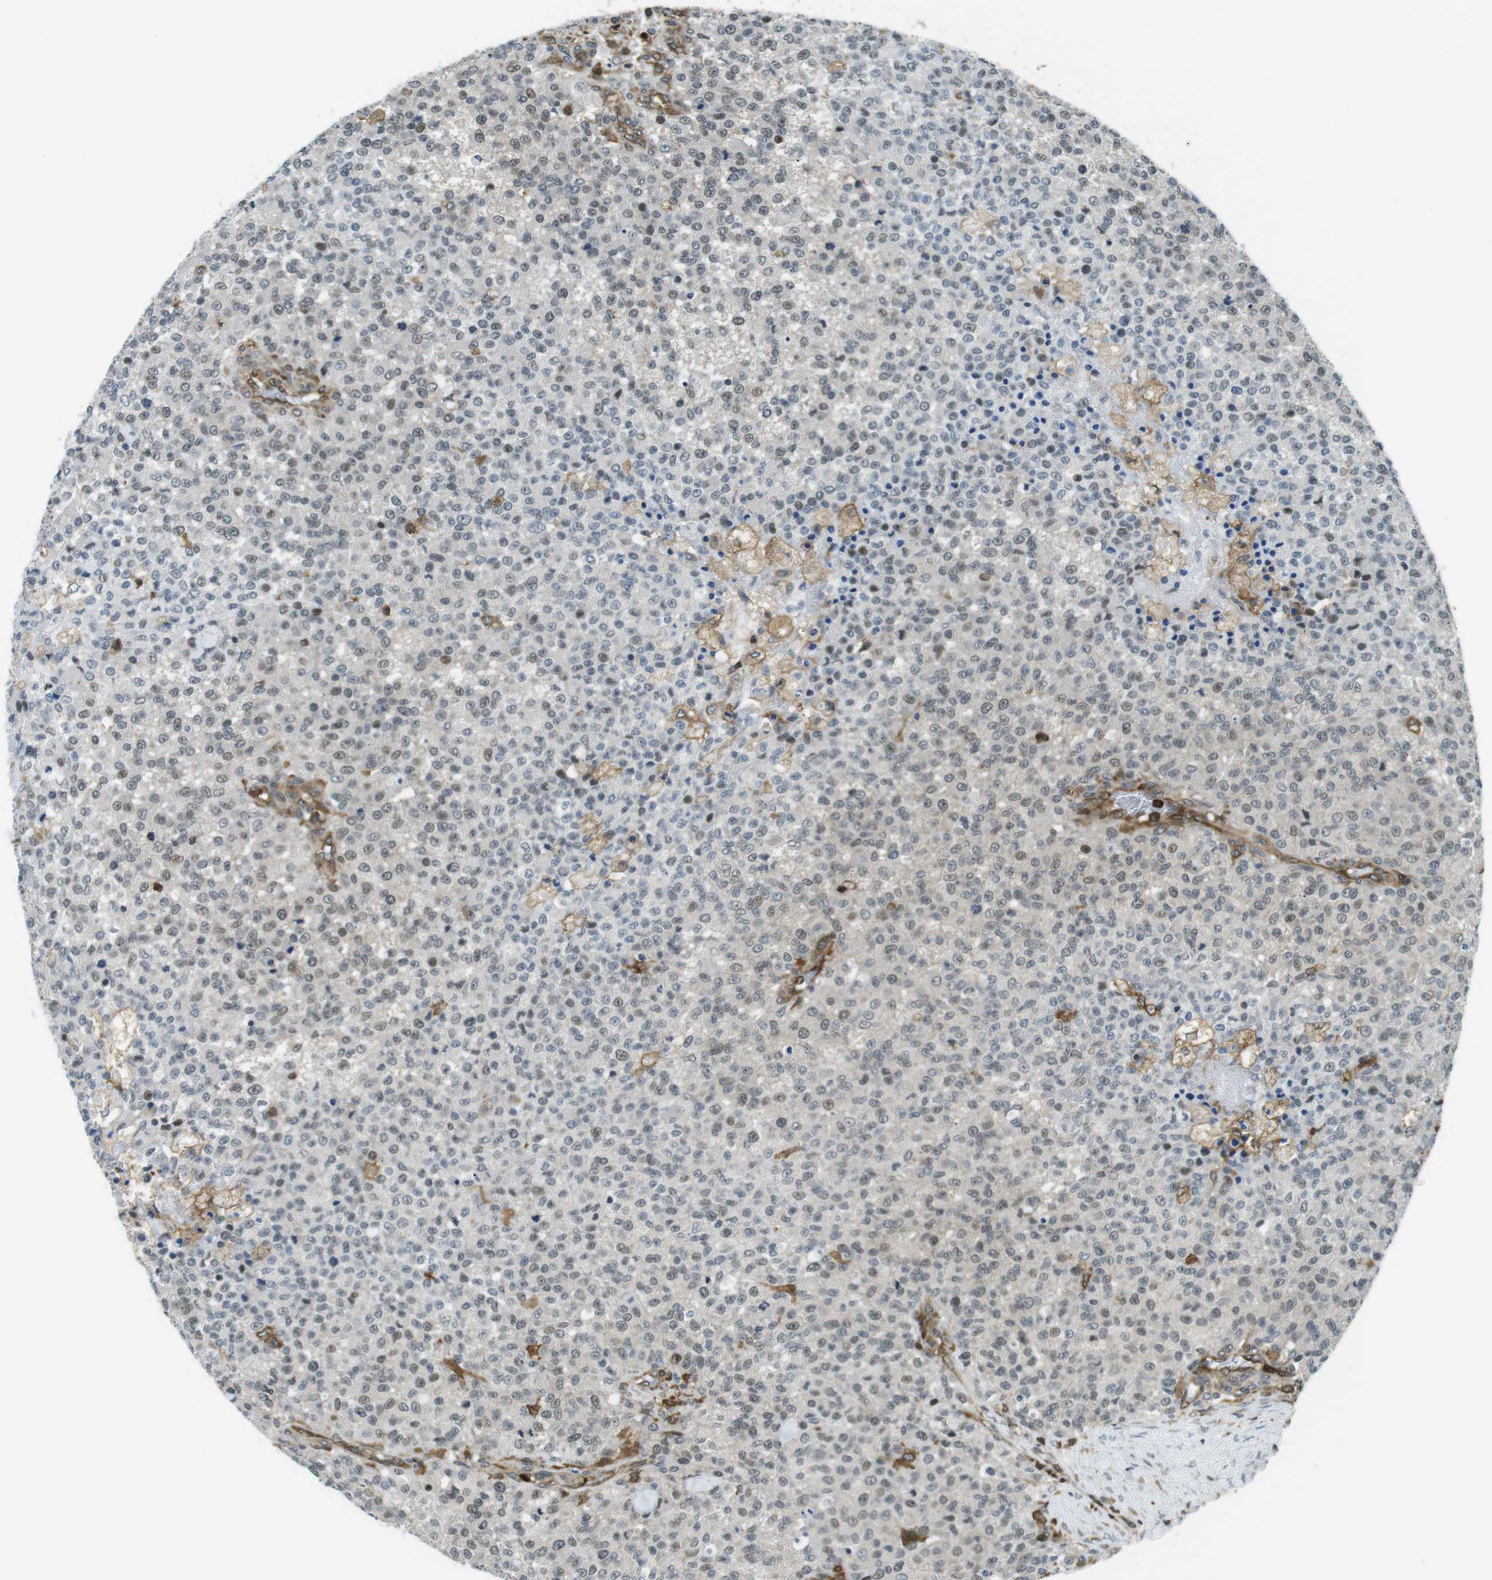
{"staining": {"intensity": "weak", "quantity": "25%-75%", "location": "nuclear"}, "tissue": "testis cancer", "cell_type": "Tumor cells", "image_type": "cancer", "snomed": [{"axis": "morphology", "description": "Seminoma, NOS"}, {"axis": "topography", "description": "Testis"}], "caption": "Immunohistochemistry histopathology image of human testis cancer stained for a protein (brown), which displays low levels of weak nuclear positivity in approximately 25%-75% of tumor cells.", "gene": "STK10", "patient": {"sex": "male", "age": 59}}